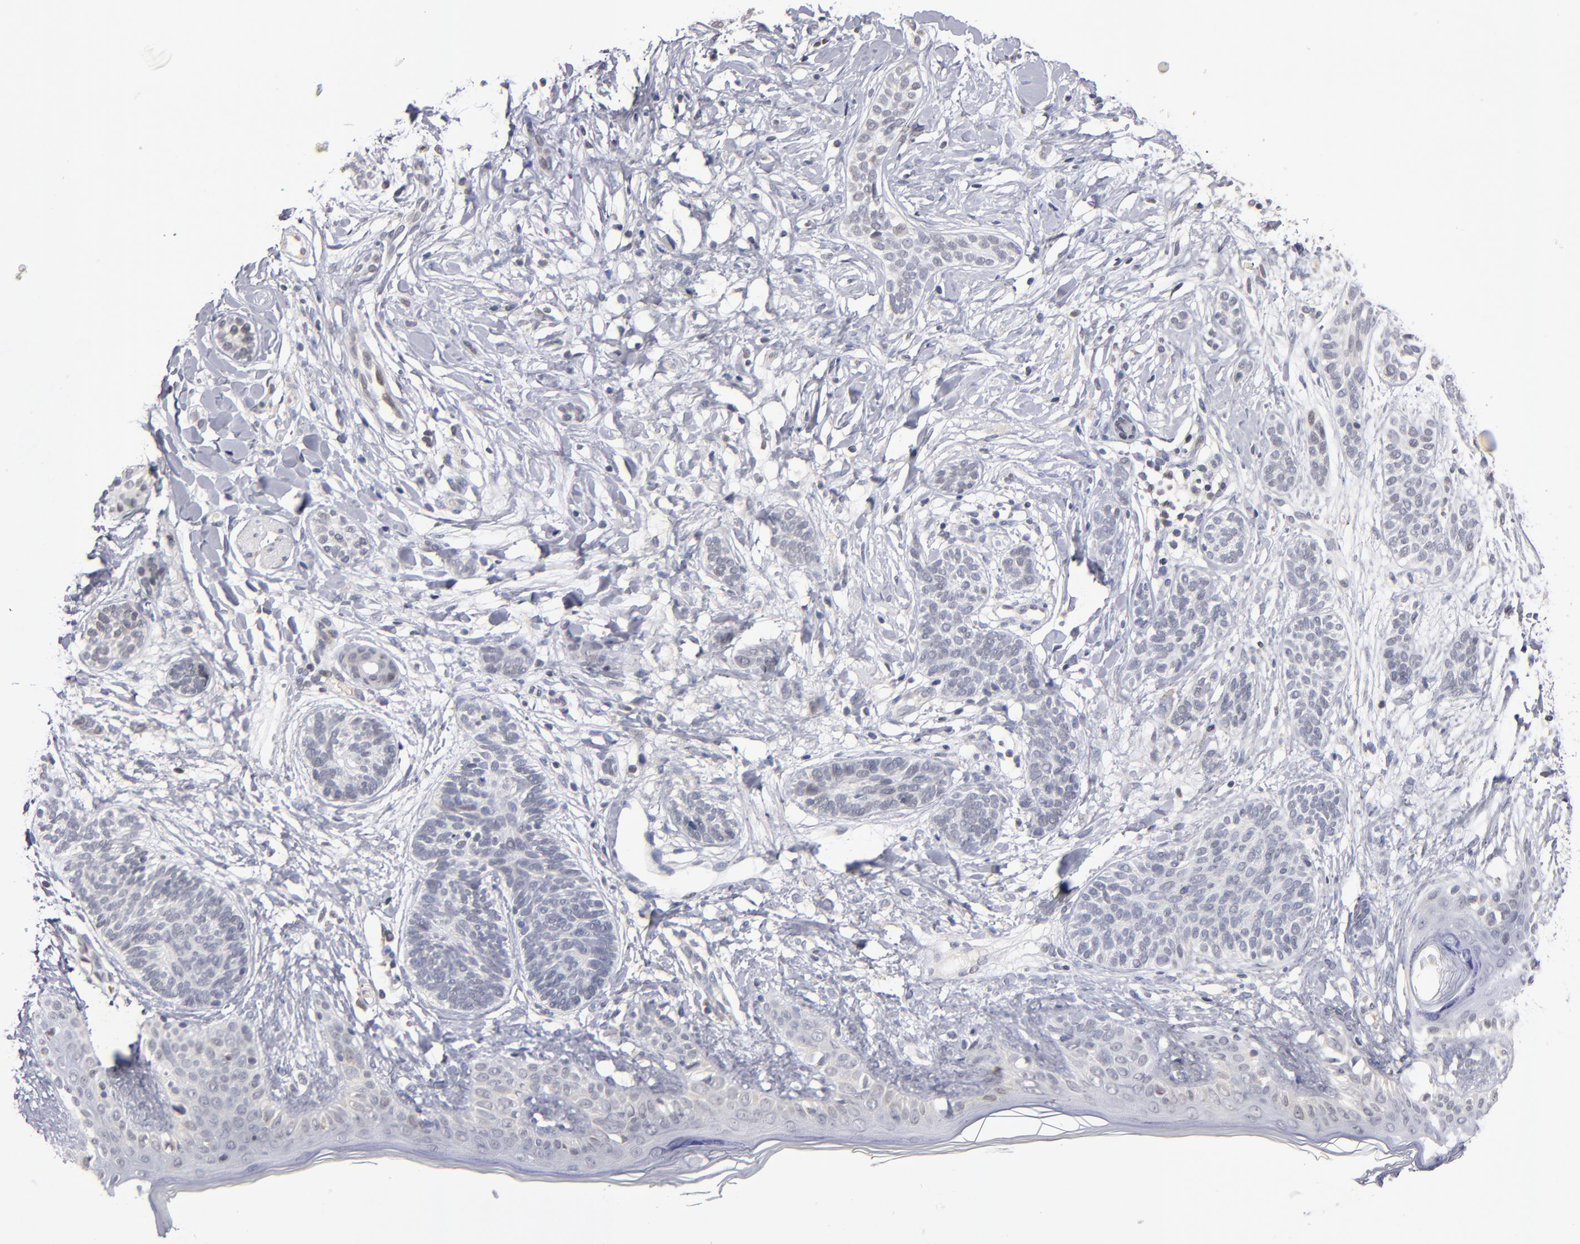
{"staining": {"intensity": "negative", "quantity": "none", "location": "none"}, "tissue": "skin cancer", "cell_type": "Tumor cells", "image_type": "cancer", "snomed": [{"axis": "morphology", "description": "Normal tissue, NOS"}, {"axis": "morphology", "description": "Basal cell carcinoma"}, {"axis": "topography", "description": "Skin"}], "caption": "DAB (3,3'-diaminobenzidine) immunohistochemical staining of skin cancer (basal cell carcinoma) exhibits no significant staining in tumor cells. (Stains: DAB (3,3'-diaminobenzidine) IHC with hematoxylin counter stain, Microscopy: brightfield microscopy at high magnification).", "gene": "ODF2", "patient": {"sex": "male", "age": 63}}